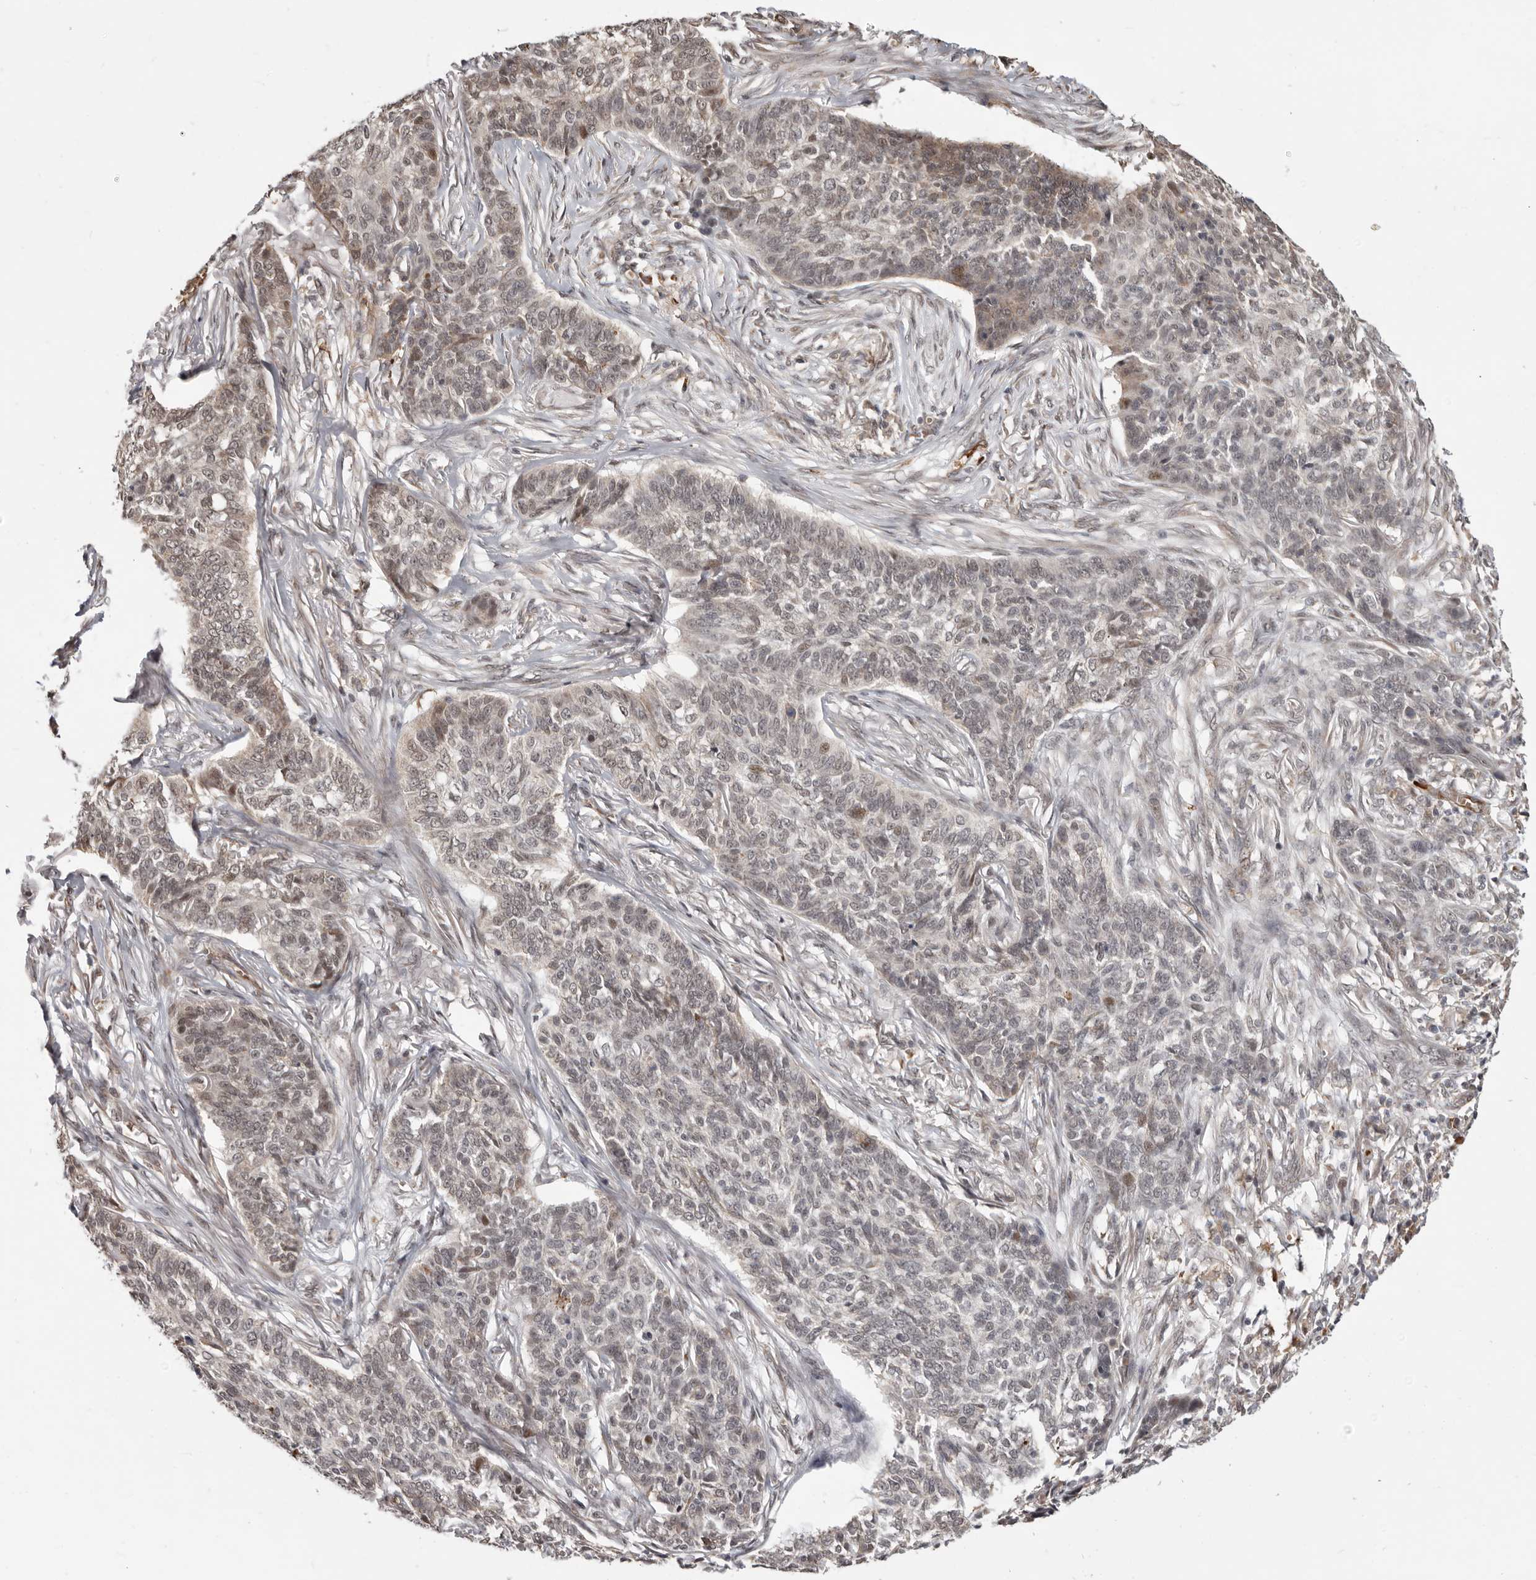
{"staining": {"intensity": "weak", "quantity": "25%-75%", "location": "nuclear"}, "tissue": "skin cancer", "cell_type": "Tumor cells", "image_type": "cancer", "snomed": [{"axis": "morphology", "description": "Basal cell carcinoma"}, {"axis": "topography", "description": "Skin"}], "caption": "A low amount of weak nuclear expression is seen in approximately 25%-75% of tumor cells in skin basal cell carcinoma tissue.", "gene": "NCOA3", "patient": {"sex": "male", "age": 85}}